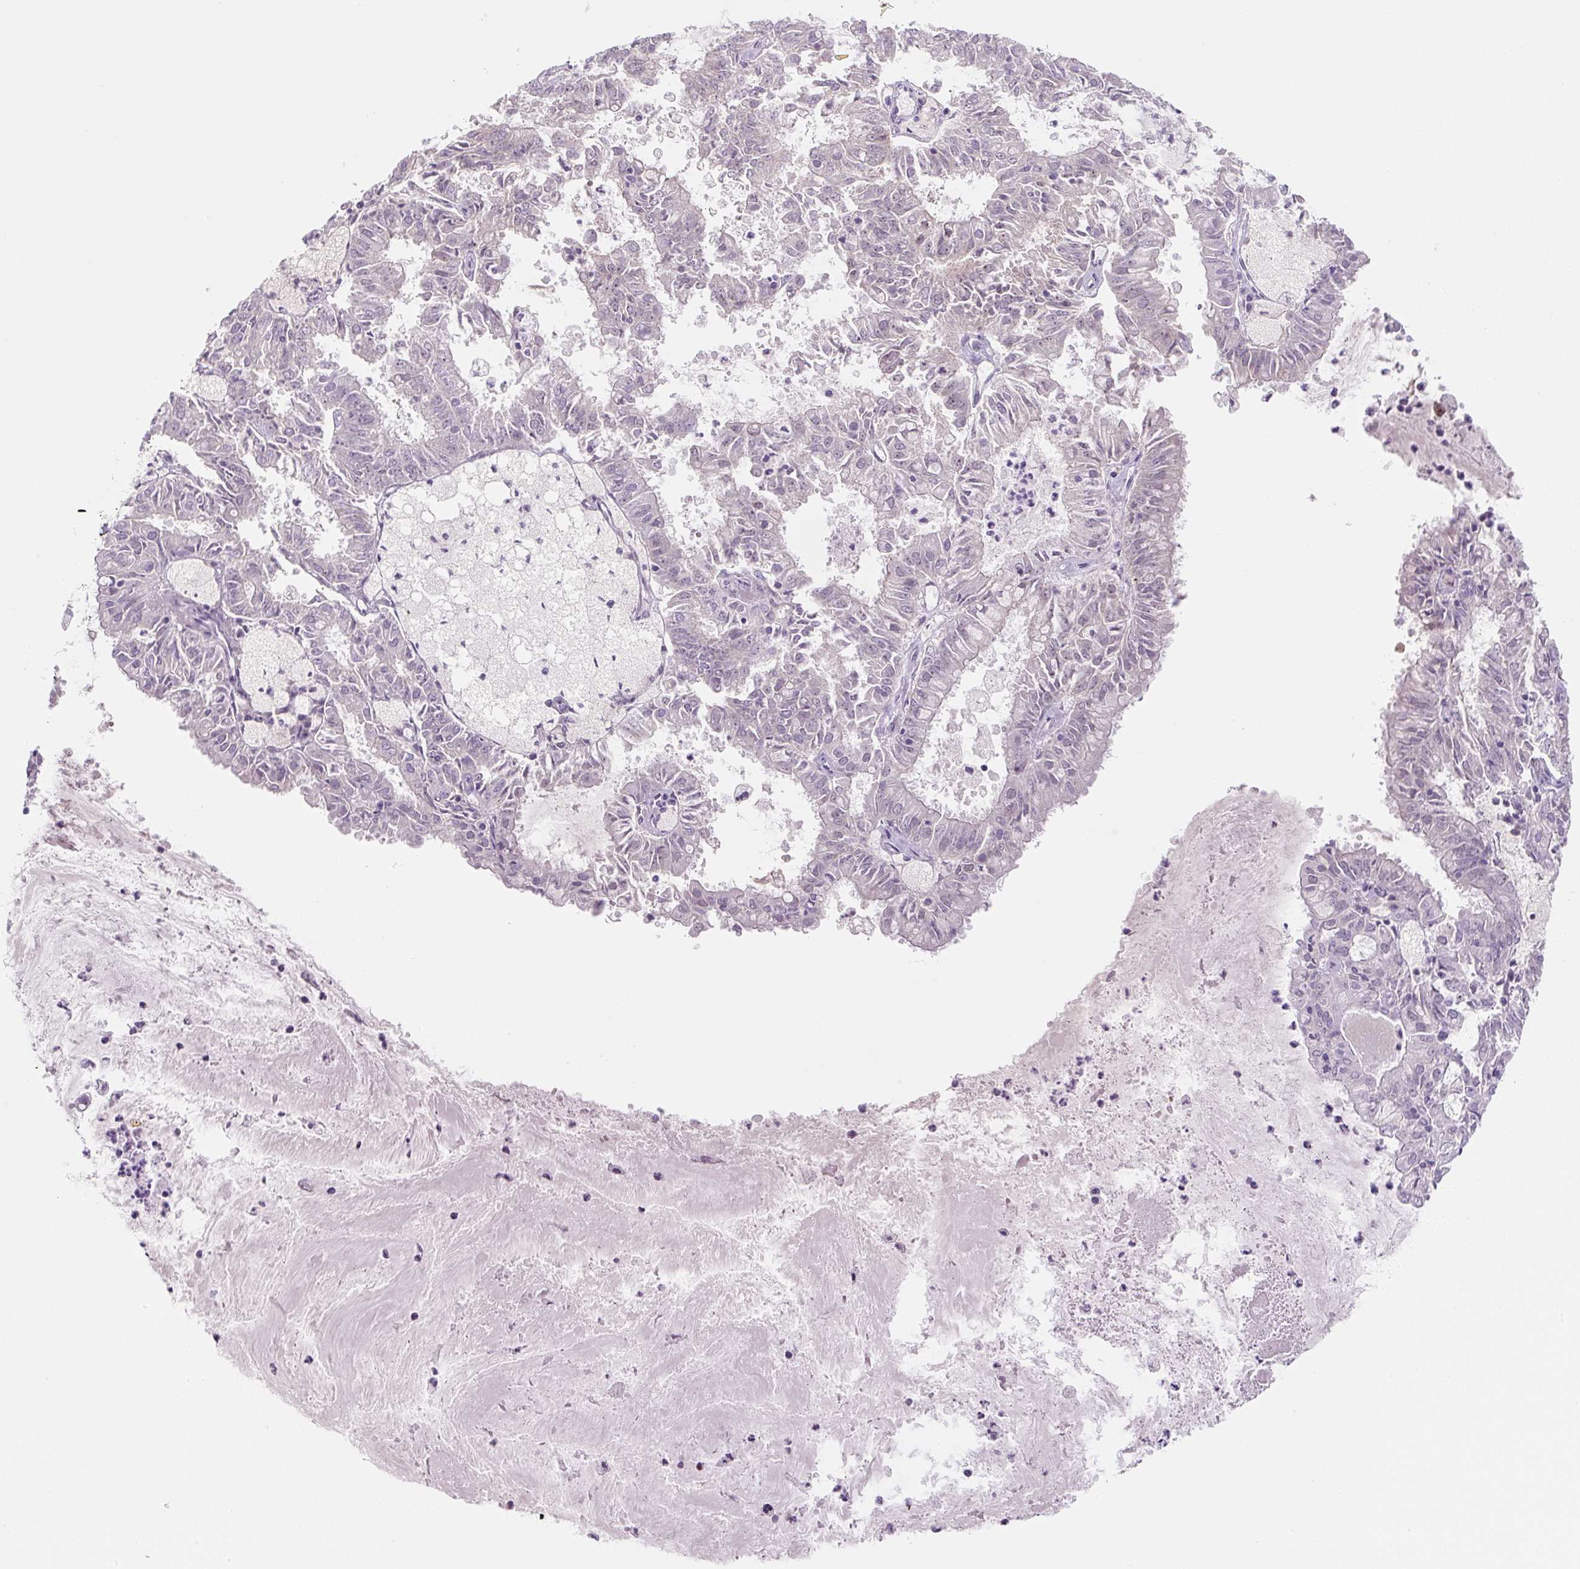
{"staining": {"intensity": "negative", "quantity": "none", "location": "none"}, "tissue": "endometrial cancer", "cell_type": "Tumor cells", "image_type": "cancer", "snomed": [{"axis": "morphology", "description": "Adenocarcinoma, NOS"}, {"axis": "topography", "description": "Endometrium"}], "caption": "Immunohistochemical staining of endometrial adenocarcinoma demonstrates no significant staining in tumor cells.", "gene": "PRM1", "patient": {"sex": "female", "age": 57}}